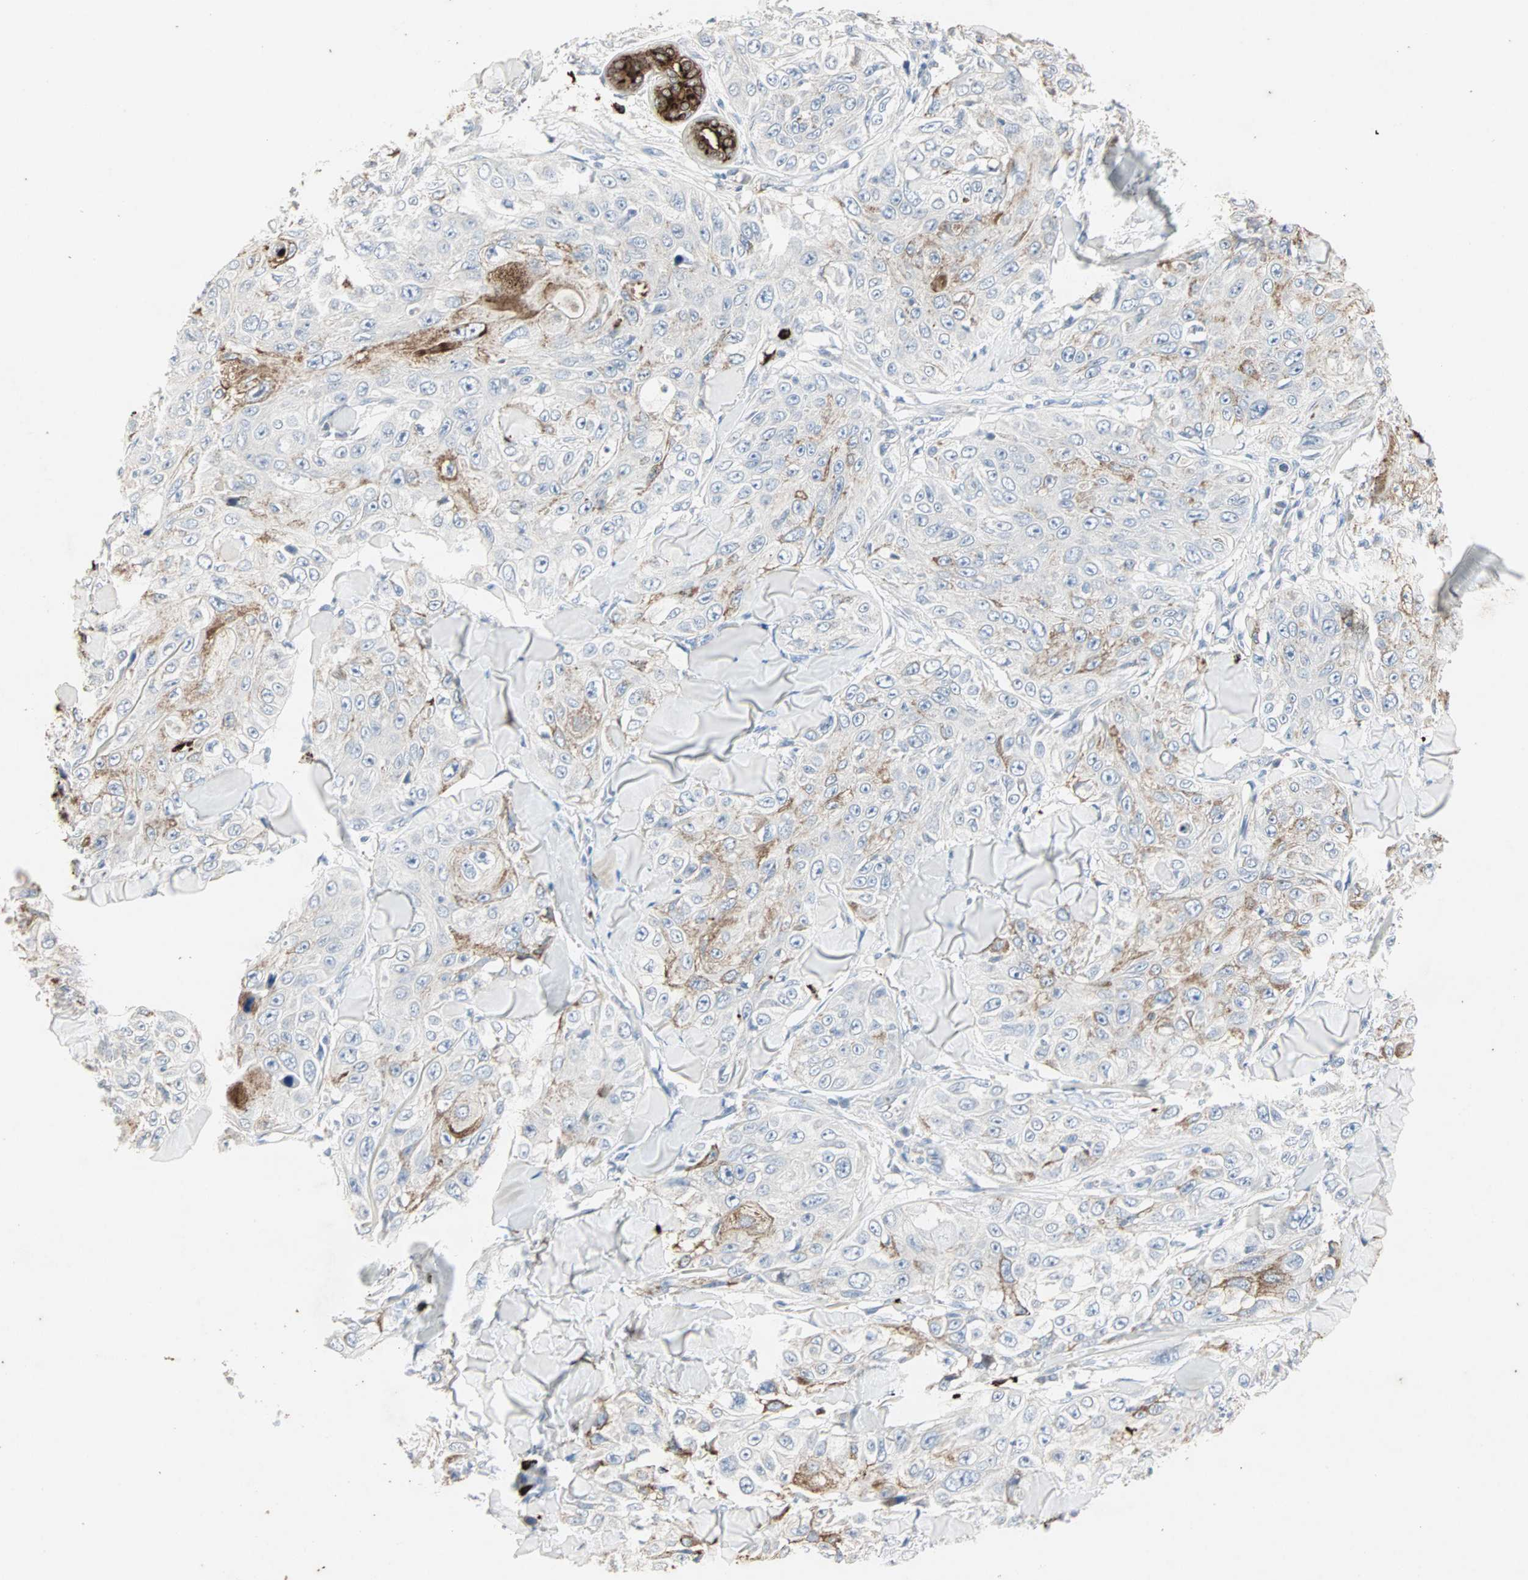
{"staining": {"intensity": "moderate", "quantity": "<25%", "location": "cytoplasmic/membranous"}, "tissue": "skin cancer", "cell_type": "Tumor cells", "image_type": "cancer", "snomed": [{"axis": "morphology", "description": "Squamous cell carcinoma, NOS"}, {"axis": "topography", "description": "Skin"}], "caption": "Skin squamous cell carcinoma stained with a brown dye reveals moderate cytoplasmic/membranous positive positivity in approximately <25% of tumor cells.", "gene": "CEACAM6", "patient": {"sex": "male", "age": 86}}